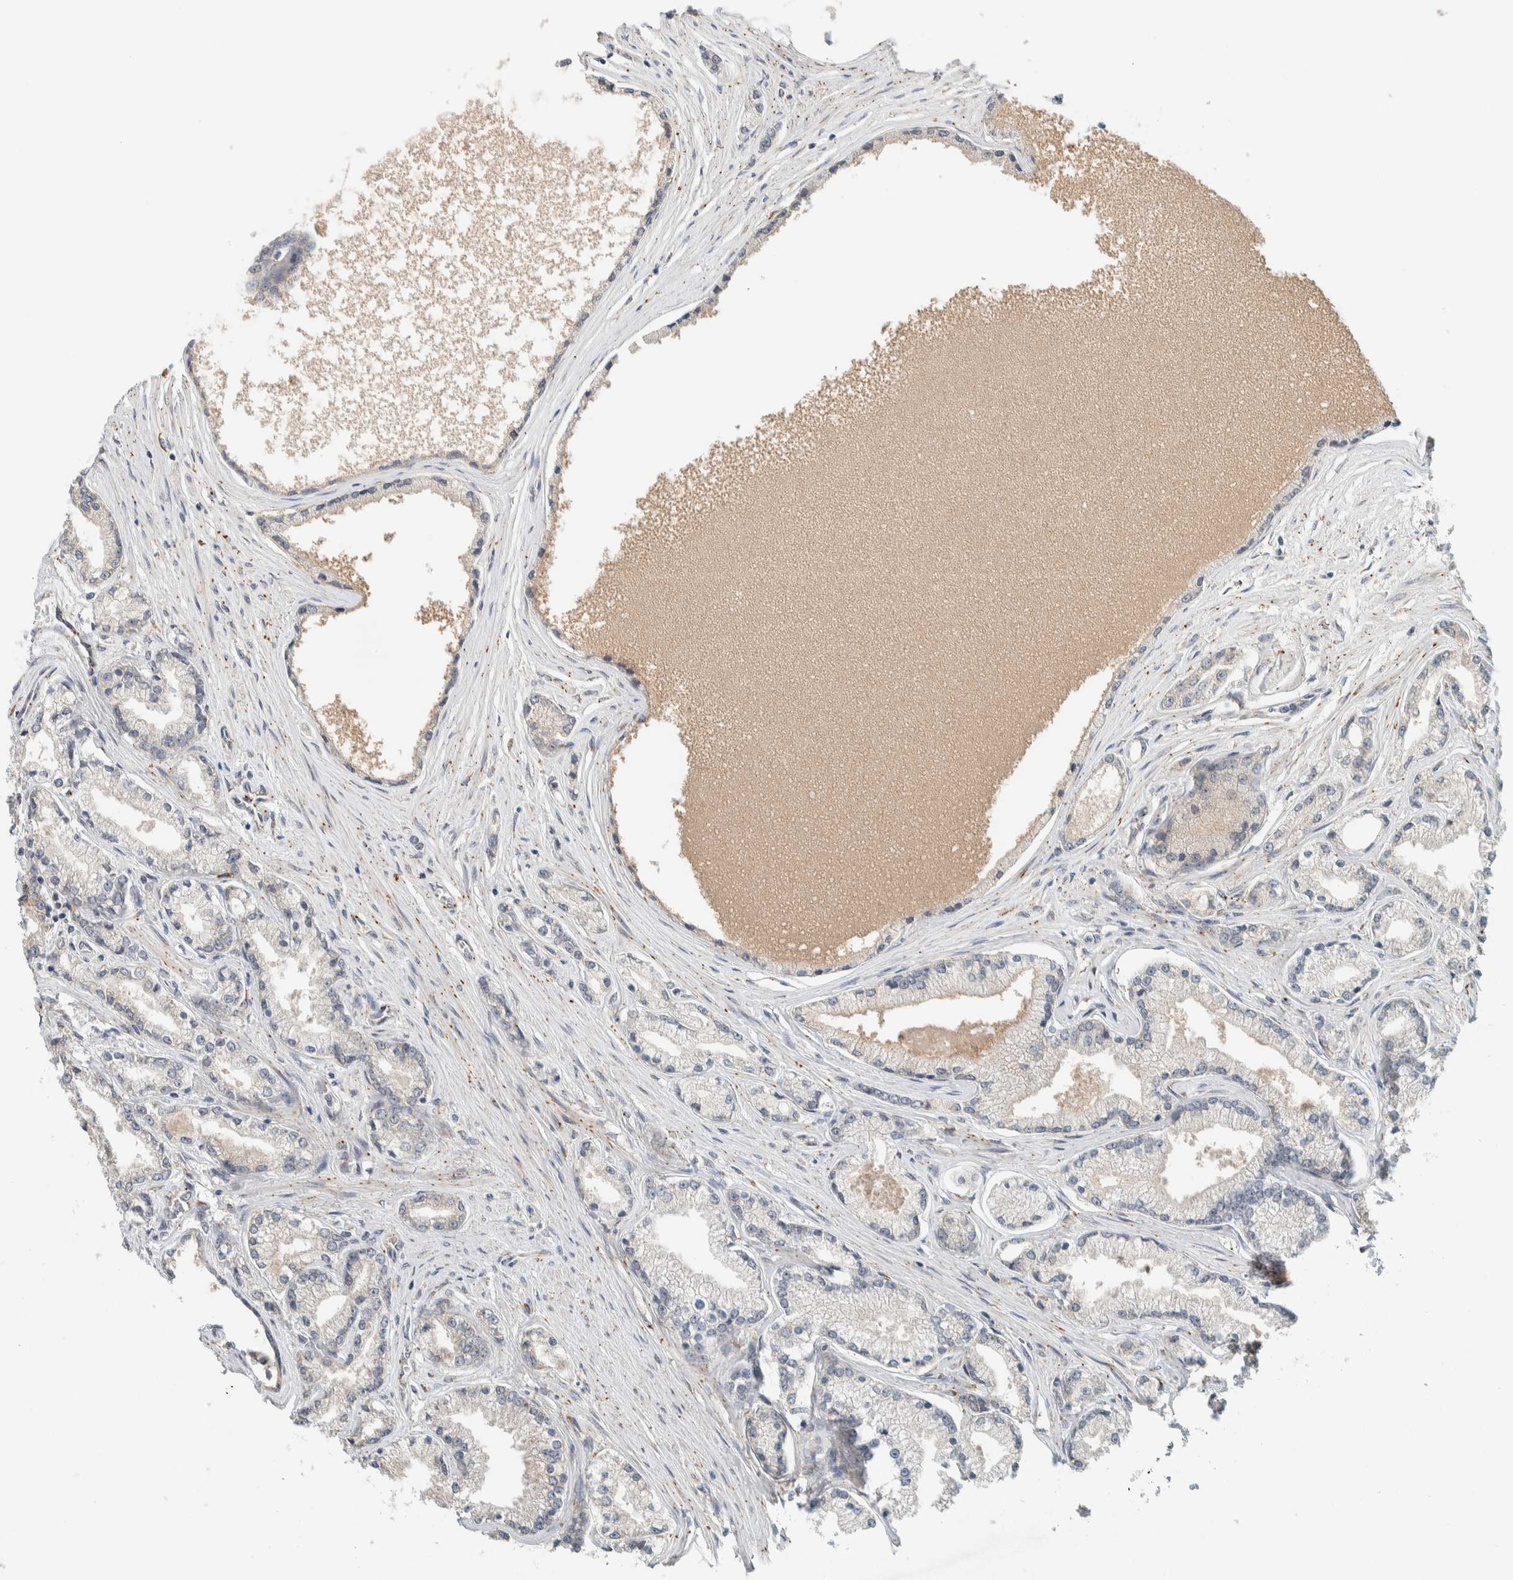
{"staining": {"intensity": "negative", "quantity": "none", "location": "none"}, "tissue": "prostate cancer", "cell_type": "Tumor cells", "image_type": "cancer", "snomed": [{"axis": "morphology", "description": "Adenocarcinoma, High grade"}, {"axis": "topography", "description": "Prostate"}], "caption": "Protein analysis of prostate cancer demonstrates no significant positivity in tumor cells.", "gene": "CTBP2", "patient": {"sex": "male", "age": 71}}